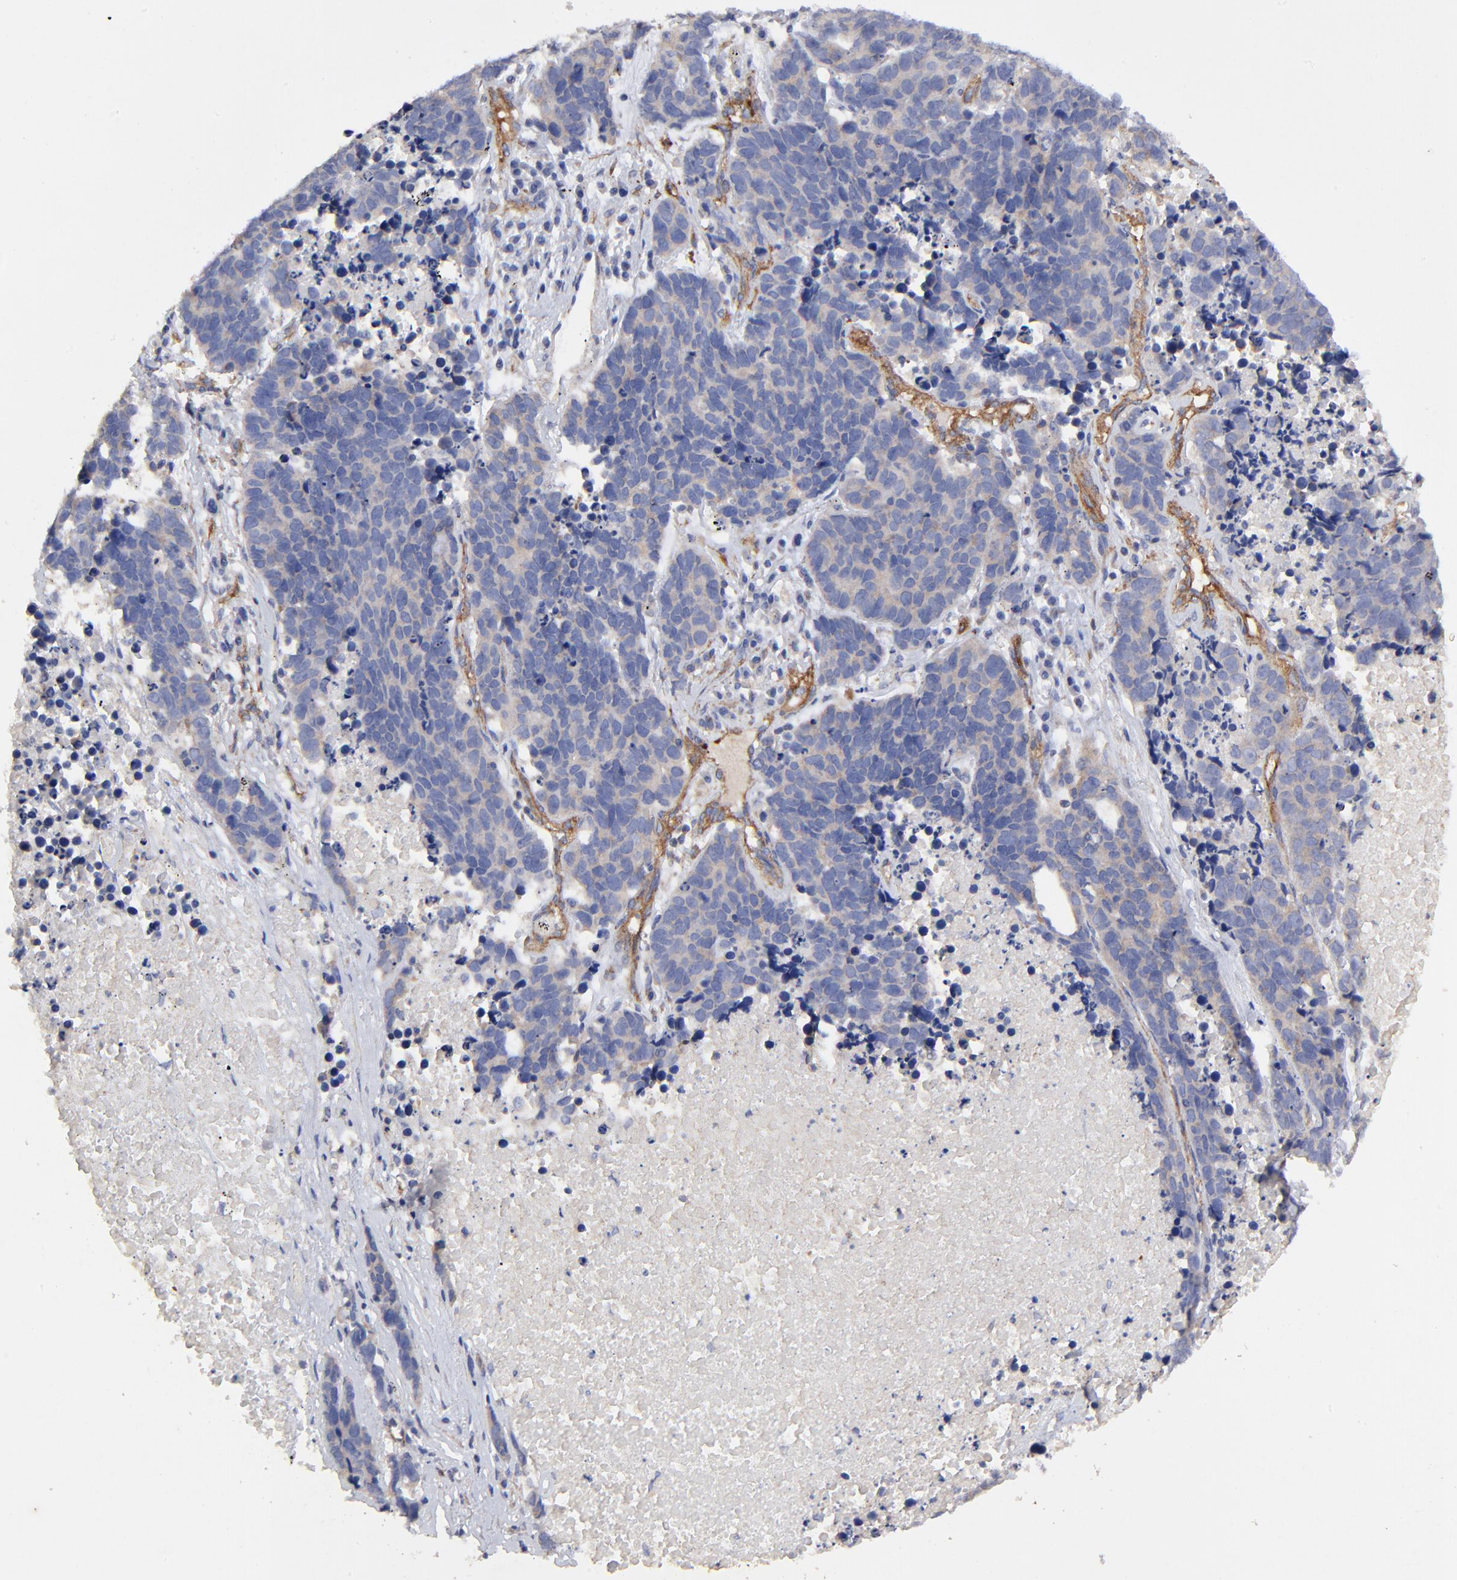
{"staining": {"intensity": "negative", "quantity": "none", "location": "none"}, "tissue": "lung cancer", "cell_type": "Tumor cells", "image_type": "cancer", "snomed": [{"axis": "morphology", "description": "Carcinoid, malignant, NOS"}, {"axis": "topography", "description": "Lung"}], "caption": "Lung cancer stained for a protein using immunohistochemistry (IHC) shows no expression tumor cells.", "gene": "SULF2", "patient": {"sex": "male", "age": 60}}